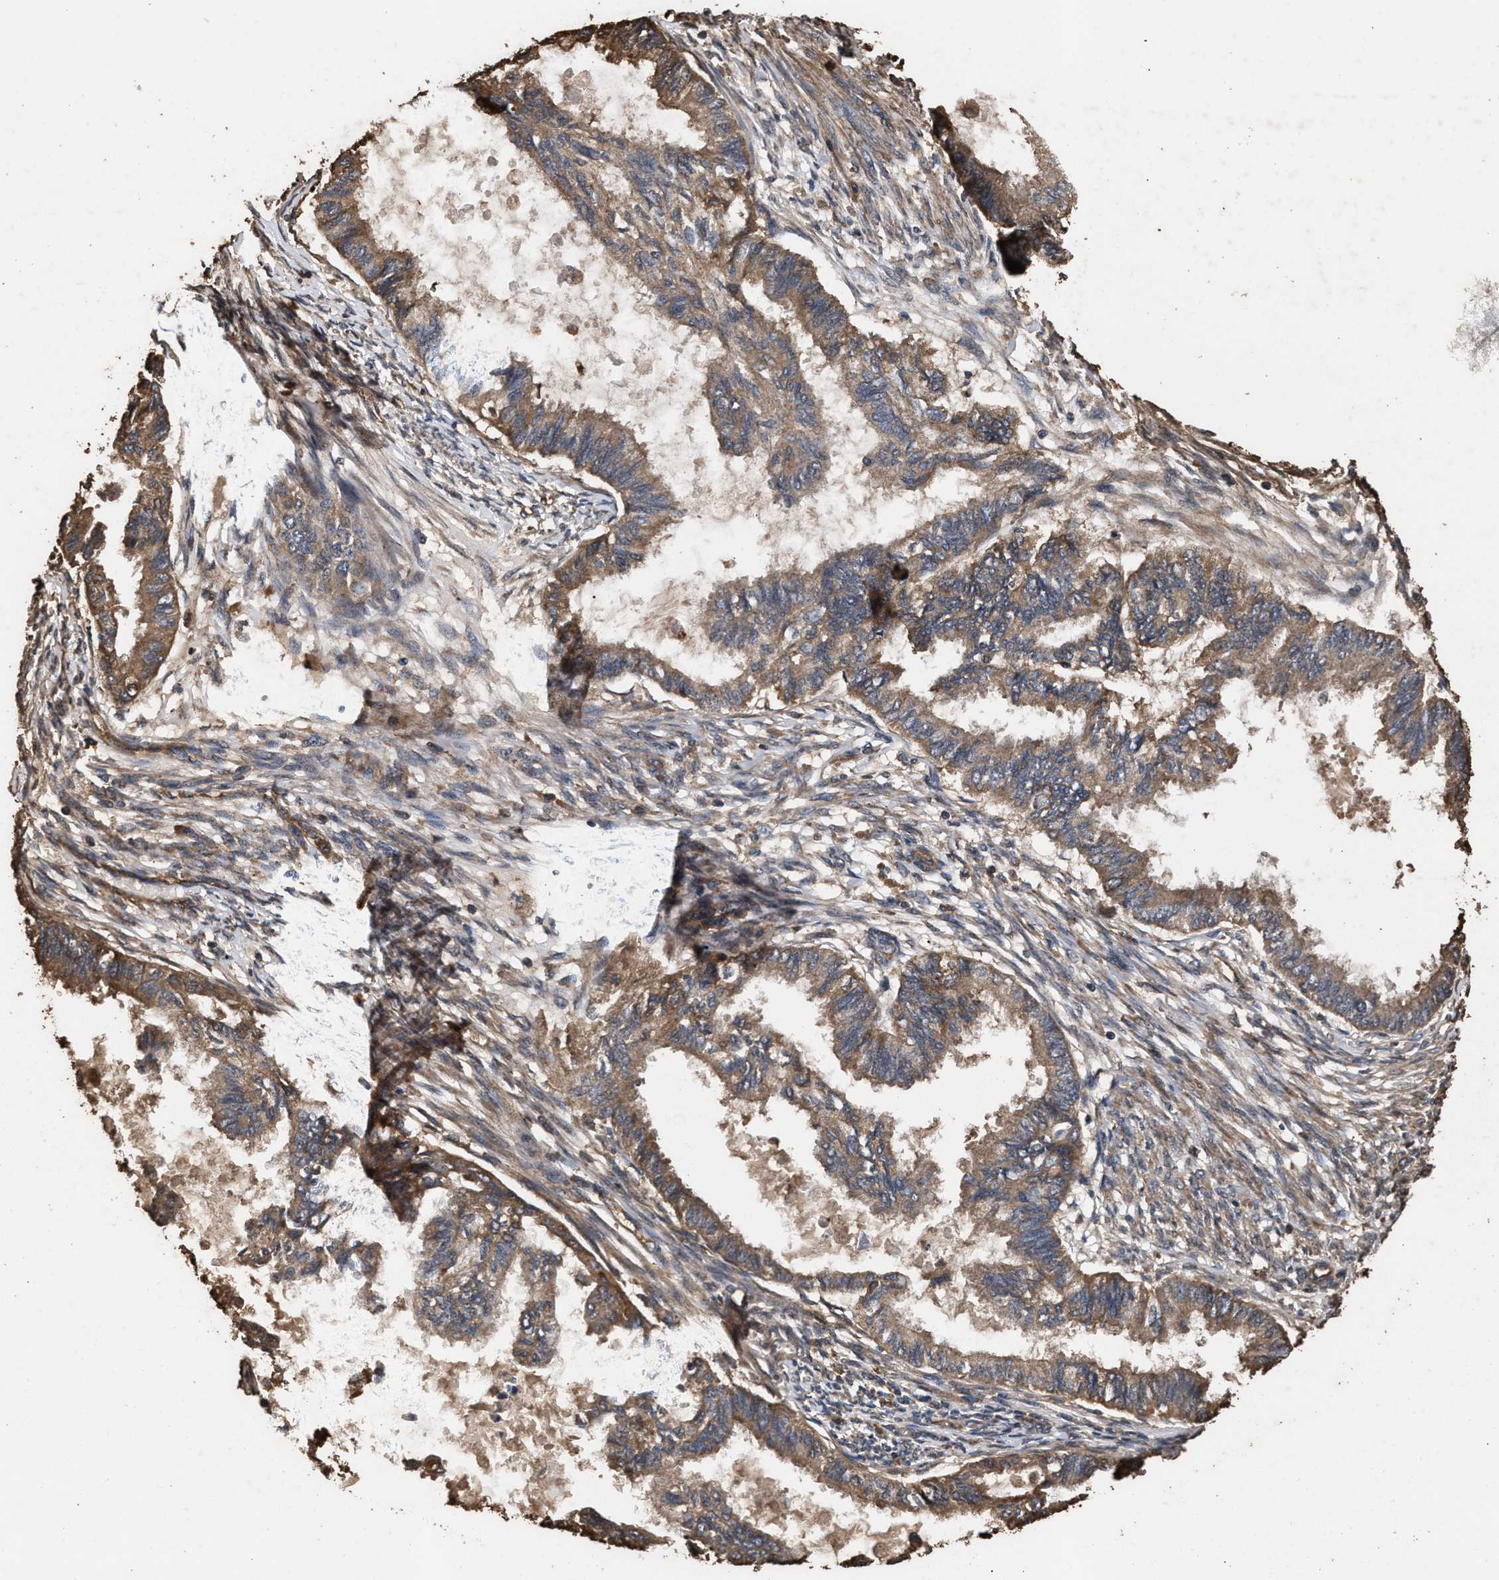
{"staining": {"intensity": "moderate", "quantity": ">75%", "location": "cytoplasmic/membranous"}, "tissue": "cervical cancer", "cell_type": "Tumor cells", "image_type": "cancer", "snomed": [{"axis": "morphology", "description": "Normal tissue, NOS"}, {"axis": "morphology", "description": "Adenocarcinoma, NOS"}, {"axis": "topography", "description": "Cervix"}, {"axis": "topography", "description": "Endometrium"}], "caption": "The photomicrograph displays staining of cervical cancer, revealing moderate cytoplasmic/membranous protein staining (brown color) within tumor cells. Using DAB (brown) and hematoxylin (blue) stains, captured at high magnification using brightfield microscopy.", "gene": "KYAT1", "patient": {"sex": "female", "age": 86}}